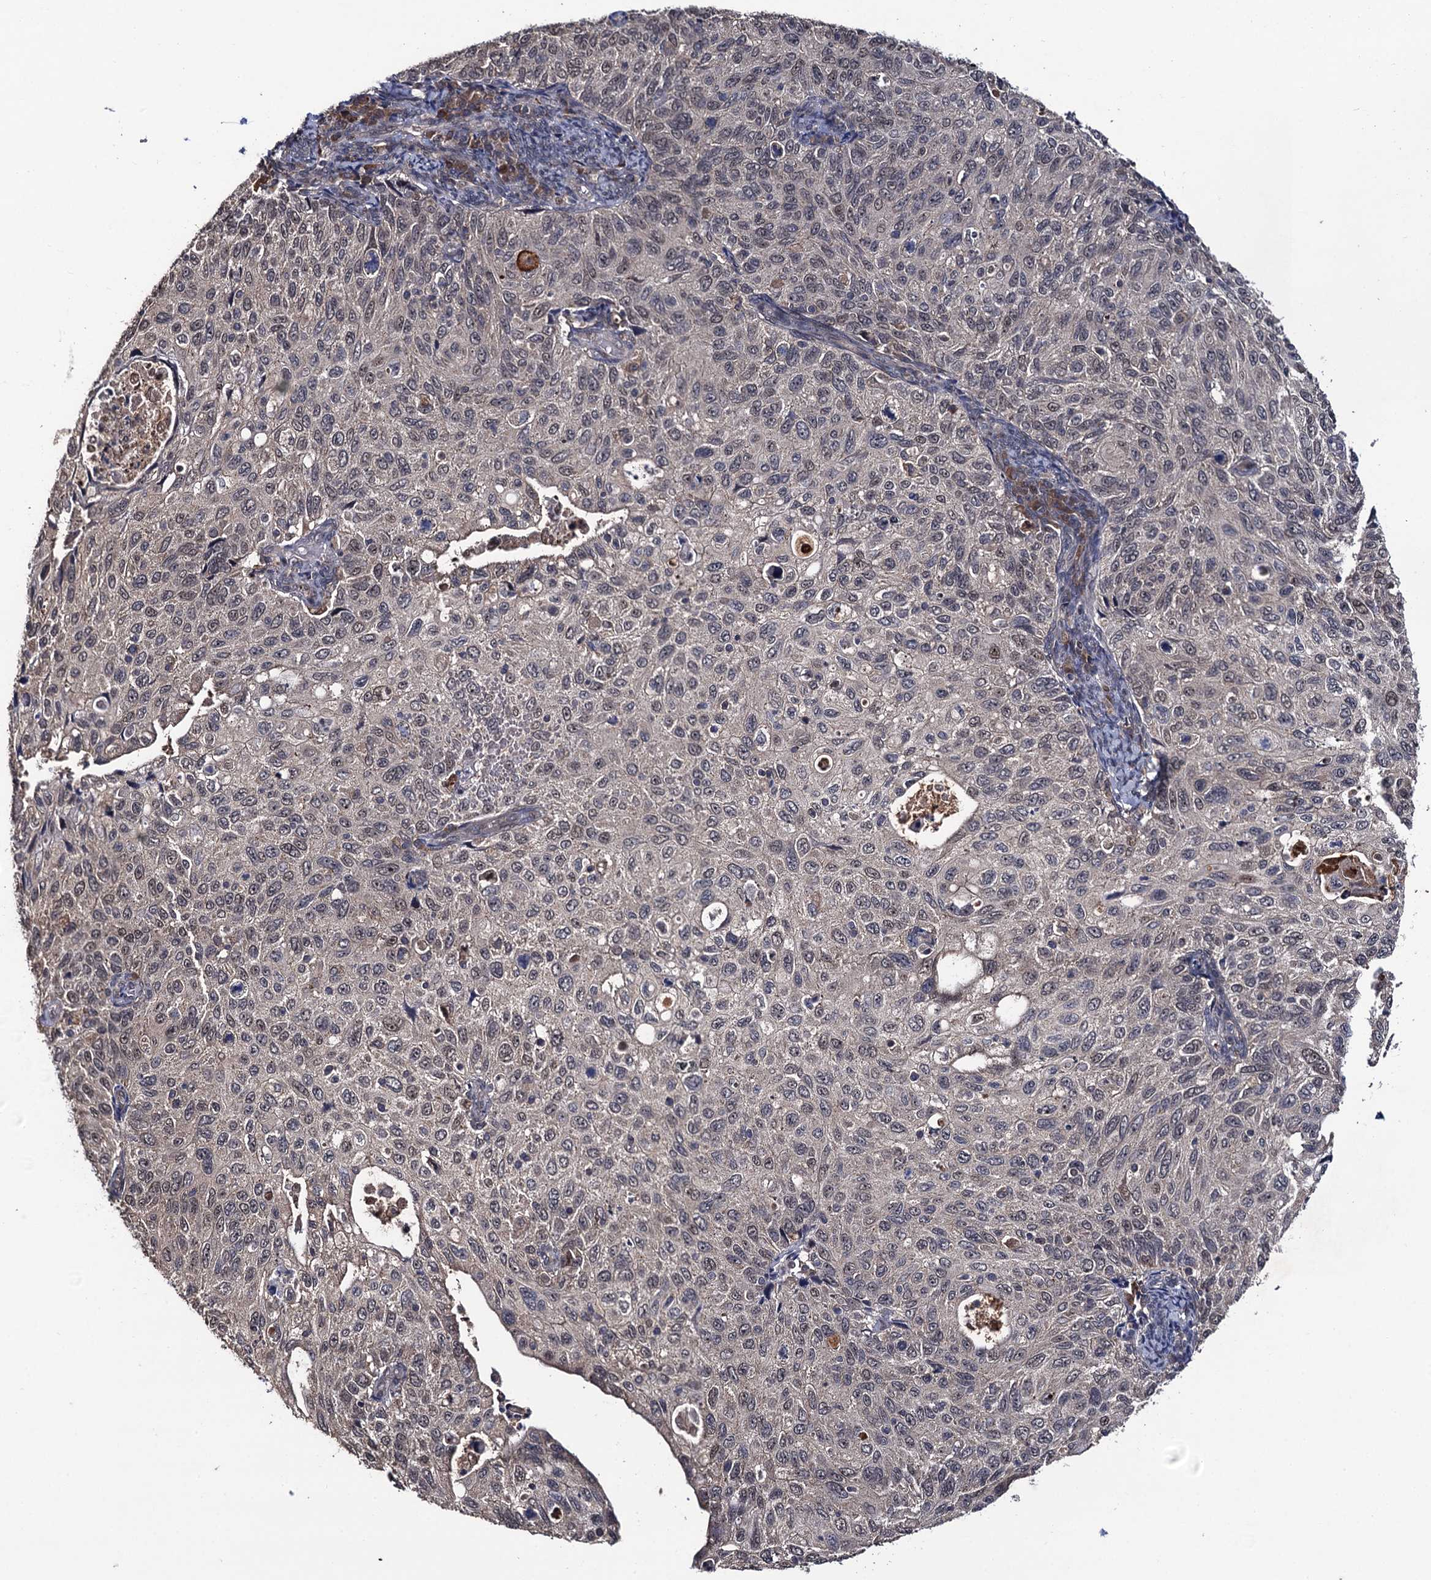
{"staining": {"intensity": "weak", "quantity": "25%-75%", "location": "nuclear"}, "tissue": "cervical cancer", "cell_type": "Tumor cells", "image_type": "cancer", "snomed": [{"axis": "morphology", "description": "Squamous cell carcinoma, NOS"}, {"axis": "topography", "description": "Cervix"}], "caption": "Brown immunohistochemical staining in human squamous cell carcinoma (cervical) demonstrates weak nuclear positivity in about 25%-75% of tumor cells.", "gene": "LRRC63", "patient": {"sex": "female", "age": 70}}